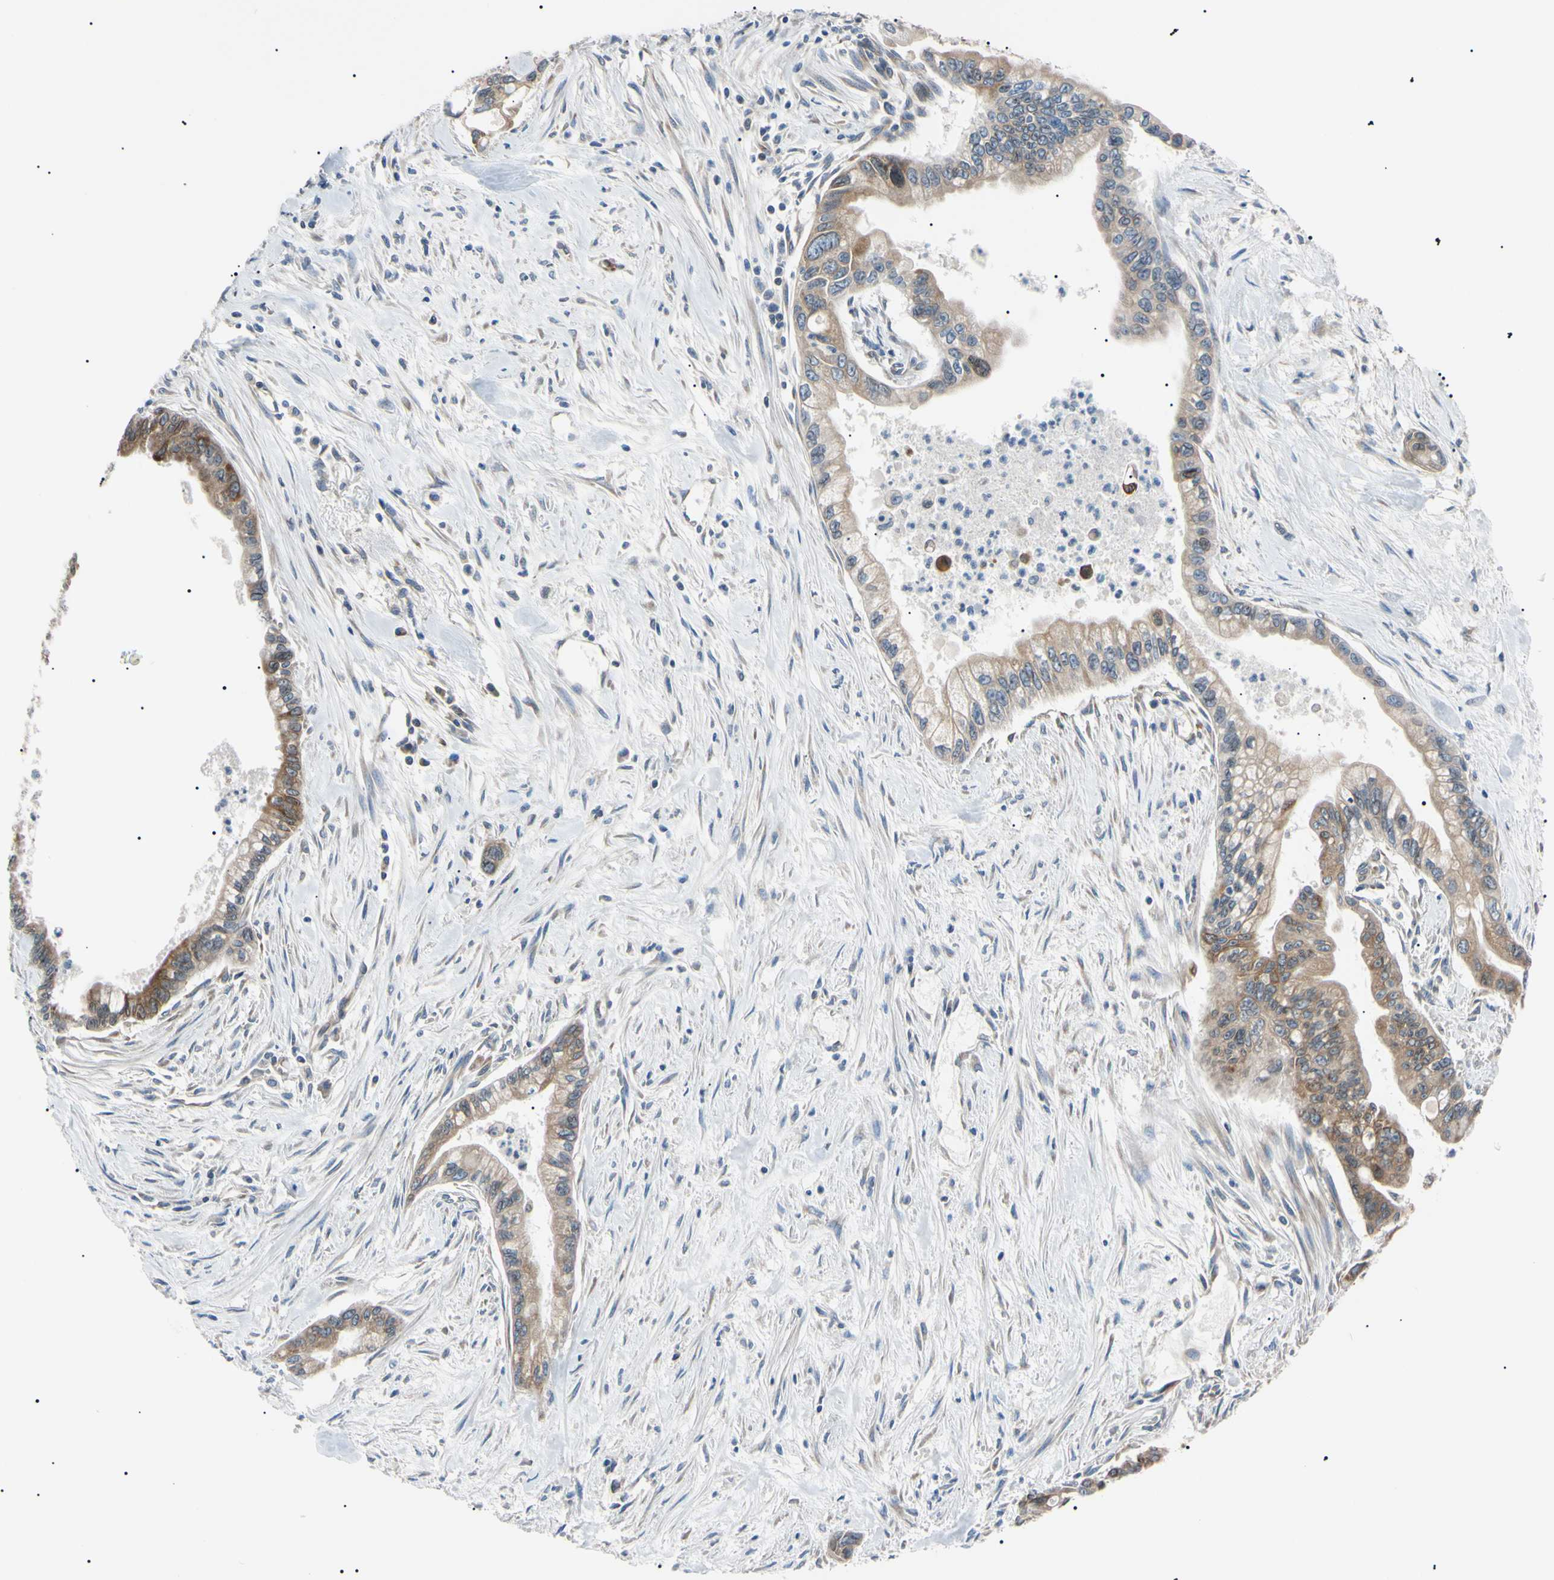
{"staining": {"intensity": "moderate", "quantity": ">75%", "location": "cytoplasmic/membranous"}, "tissue": "pancreatic cancer", "cell_type": "Tumor cells", "image_type": "cancer", "snomed": [{"axis": "morphology", "description": "Adenocarcinoma, NOS"}, {"axis": "topography", "description": "Pancreas"}], "caption": "Immunohistochemistry (DAB) staining of human pancreatic cancer (adenocarcinoma) demonstrates moderate cytoplasmic/membranous protein staining in approximately >75% of tumor cells.", "gene": "VAPA", "patient": {"sex": "male", "age": 70}}